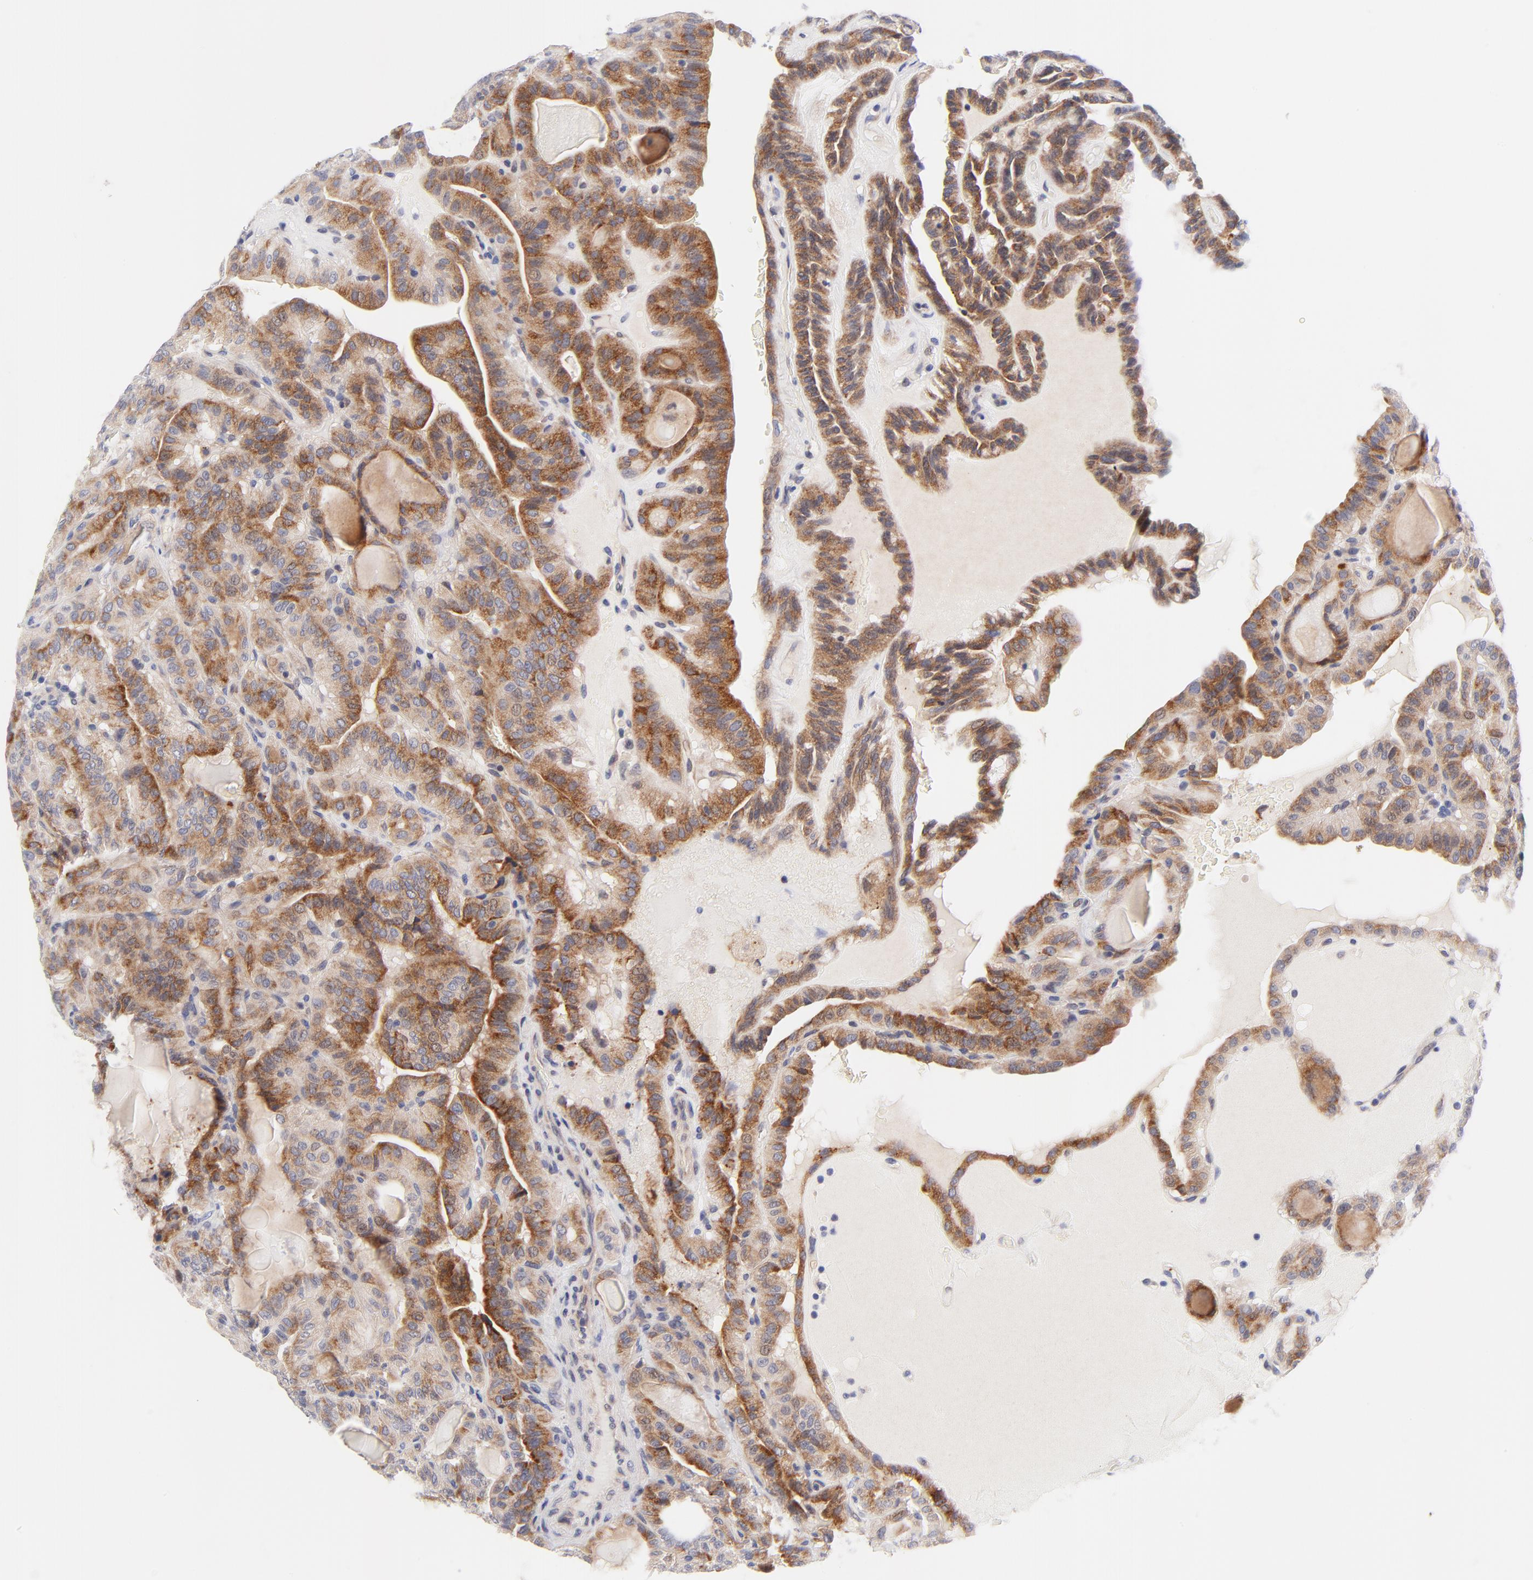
{"staining": {"intensity": "moderate", "quantity": ">75%", "location": "cytoplasmic/membranous"}, "tissue": "thyroid cancer", "cell_type": "Tumor cells", "image_type": "cancer", "snomed": [{"axis": "morphology", "description": "Papillary adenocarcinoma, NOS"}, {"axis": "topography", "description": "Thyroid gland"}], "caption": "A brown stain highlights moderate cytoplasmic/membranous positivity of a protein in human papillary adenocarcinoma (thyroid) tumor cells.", "gene": "AFF2", "patient": {"sex": "male", "age": 77}}